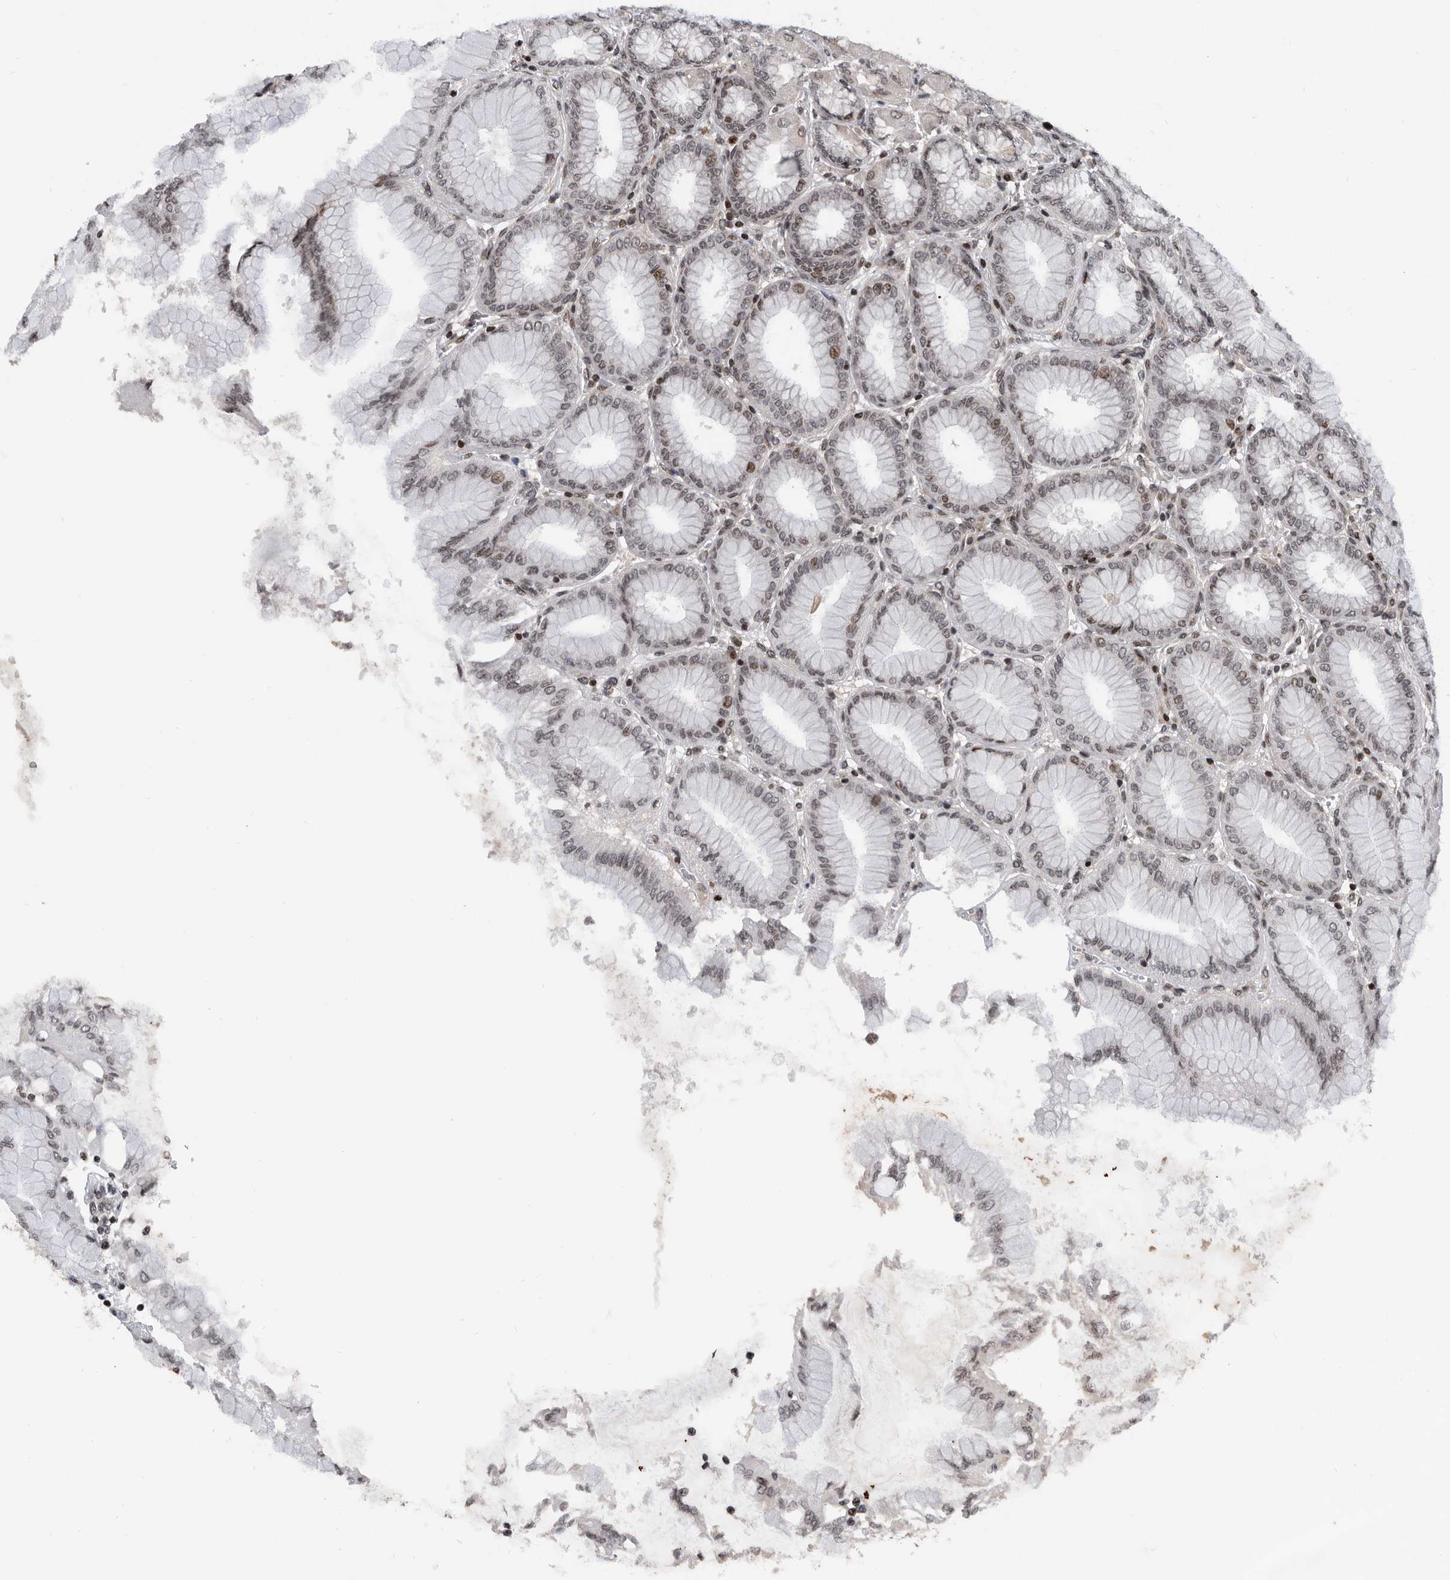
{"staining": {"intensity": "moderate", "quantity": "25%-75%", "location": "nuclear"}, "tissue": "stomach", "cell_type": "Glandular cells", "image_type": "normal", "snomed": [{"axis": "morphology", "description": "Normal tissue, NOS"}, {"axis": "topography", "description": "Stomach, upper"}], "caption": "High-power microscopy captured an immunohistochemistry (IHC) image of benign stomach, revealing moderate nuclear staining in approximately 25%-75% of glandular cells.", "gene": "SNRNP48", "patient": {"sex": "female", "age": 56}}